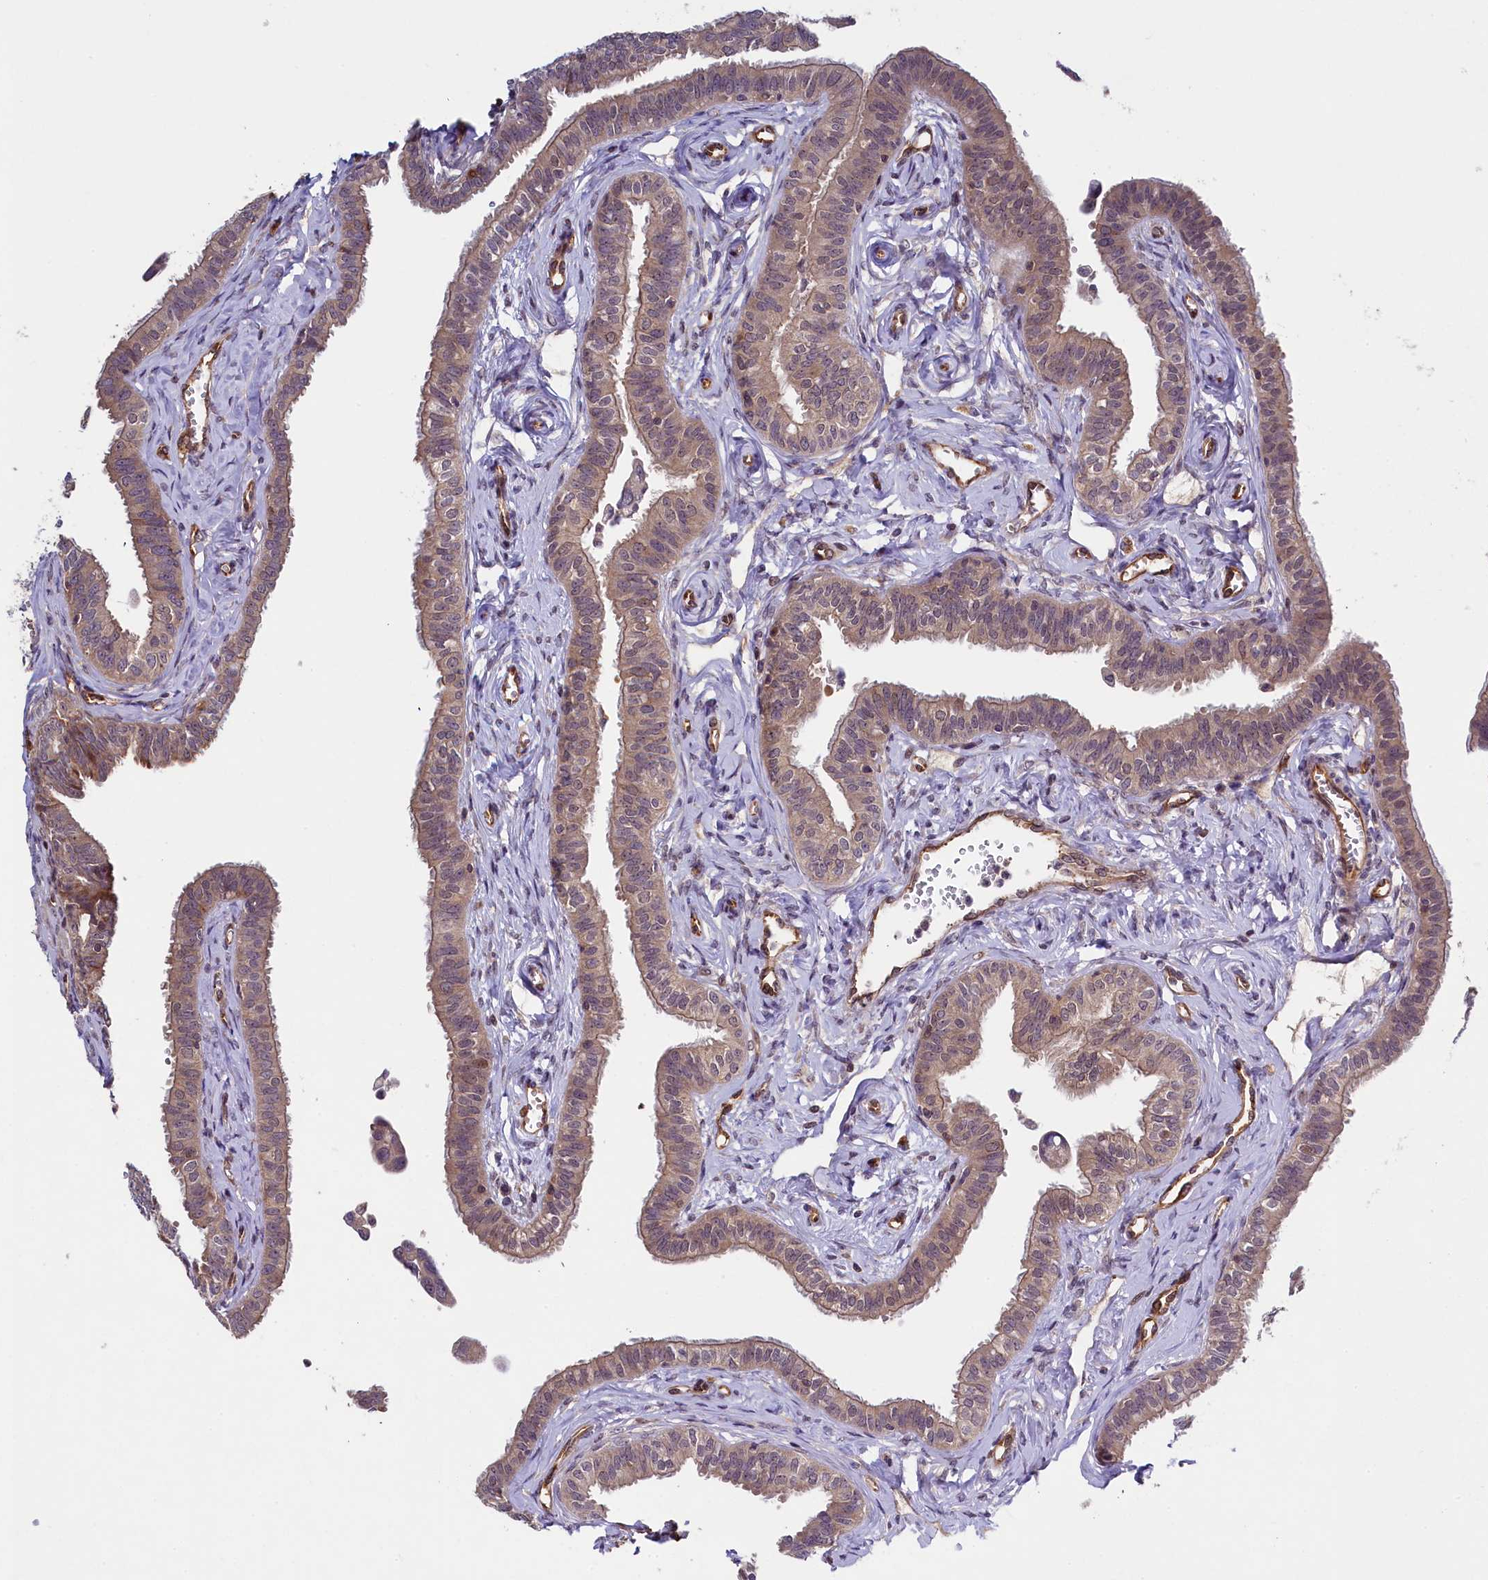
{"staining": {"intensity": "weak", "quantity": ">75%", "location": "cytoplasmic/membranous"}, "tissue": "fallopian tube", "cell_type": "Glandular cells", "image_type": "normal", "snomed": [{"axis": "morphology", "description": "Normal tissue, NOS"}, {"axis": "morphology", "description": "Carcinoma, NOS"}, {"axis": "topography", "description": "Fallopian tube"}, {"axis": "topography", "description": "Ovary"}], "caption": "Glandular cells display low levels of weak cytoplasmic/membranous positivity in about >75% of cells in unremarkable human fallopian tube.", "gene": "SNRK", "patient": {"sex": "female", "age": 59}}